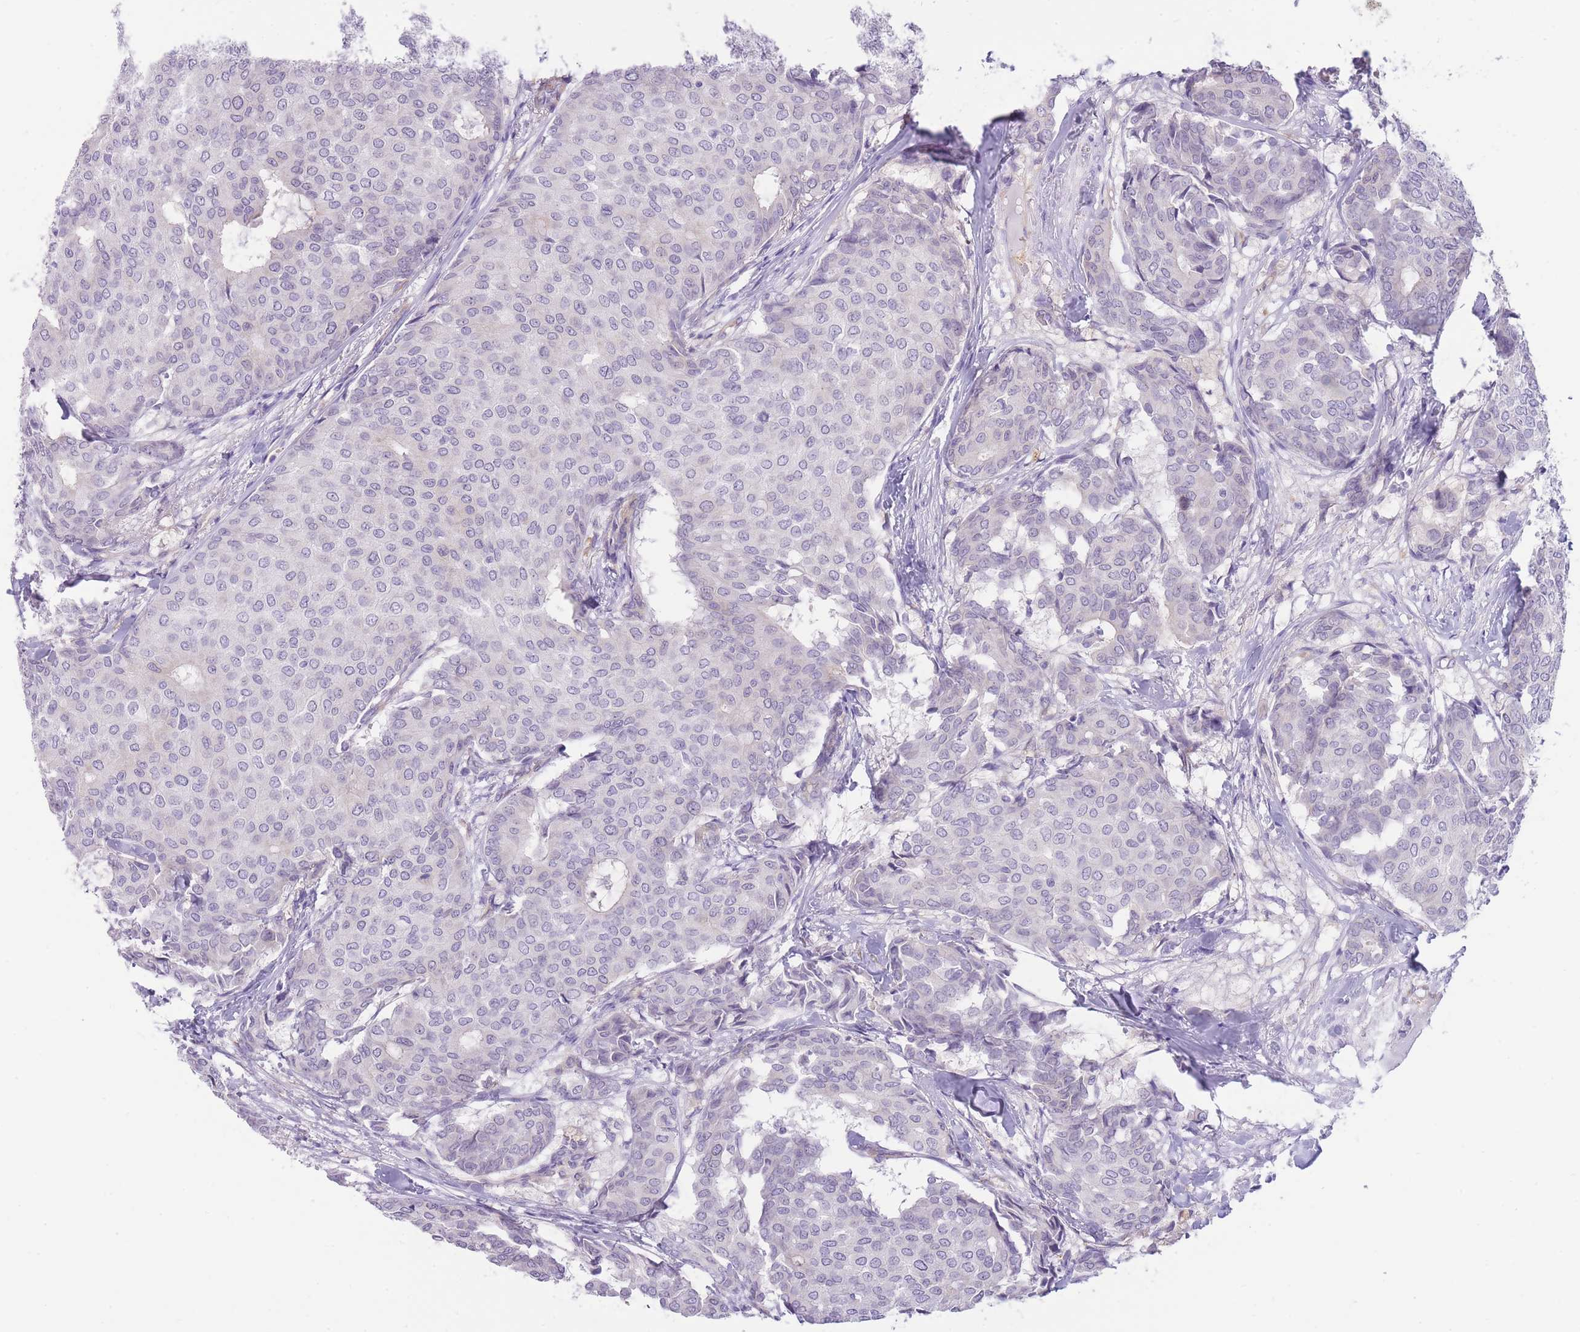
{"staining": {"intensity": "negative", "quantity": "none", "location": "none"}, "tissue": "breast cancer", "cell_type": "Tumor cells", "image_type": "cancer", "snomed": [{"axis": "morphology", "description": "Duct carcinoma"}, {"axis": "topography", "description": "Breast"}], "caption": "The immunohistochemistry histopathology image has no significant expression in tumor cells of breast cancer (invasive ductal carcinoma) tissue. The staining was performed using DAB (3,3'-diaminobenzidine) to visualize the protein expression in brown, while the nuclei were stained in blue with hematoxylin (Magnification: 20x).", "gene": "OR11H12", "patient": {"sex": "female", "age": 75}}